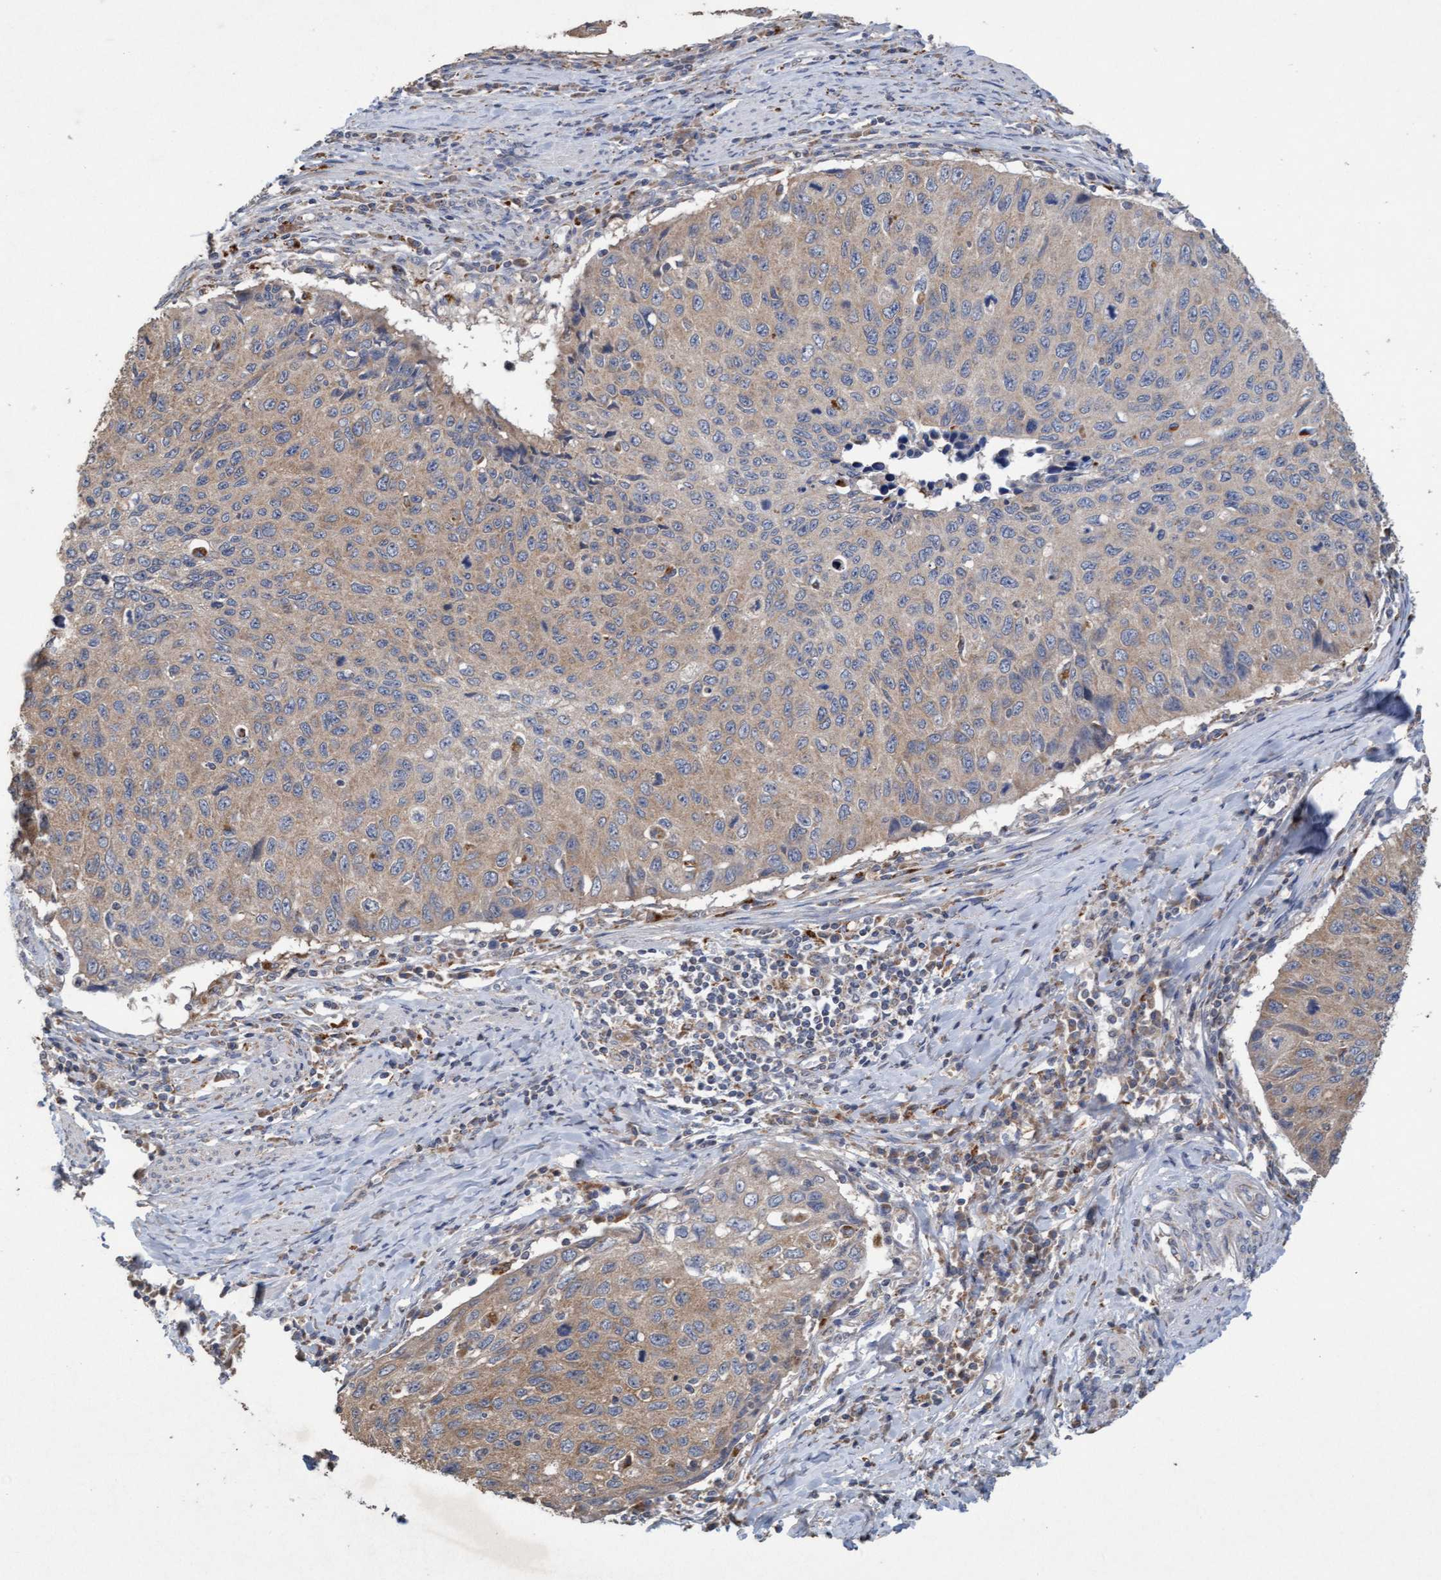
{"staining": {"intensity": "weak", "quantity": "25%-75%", "location": "cytoplasmic/membranous"}, "tissue": "cervical cancer", "cell_type": "Tumor cells", "image_type": "cancer", "snomed": [{"axis": "morphology", "description": "Squamous cell carcinoma, NOS"}, {"axis": "topography", "description": "Cervix"}], "caption": "A brown stain shows weak cytoplasmic/membranous positivity of a protein in cervical squamous cell carcinoma tumor cells.", "gene": "ATPAF2", "patient": {"sex": "female", "age": 53}}